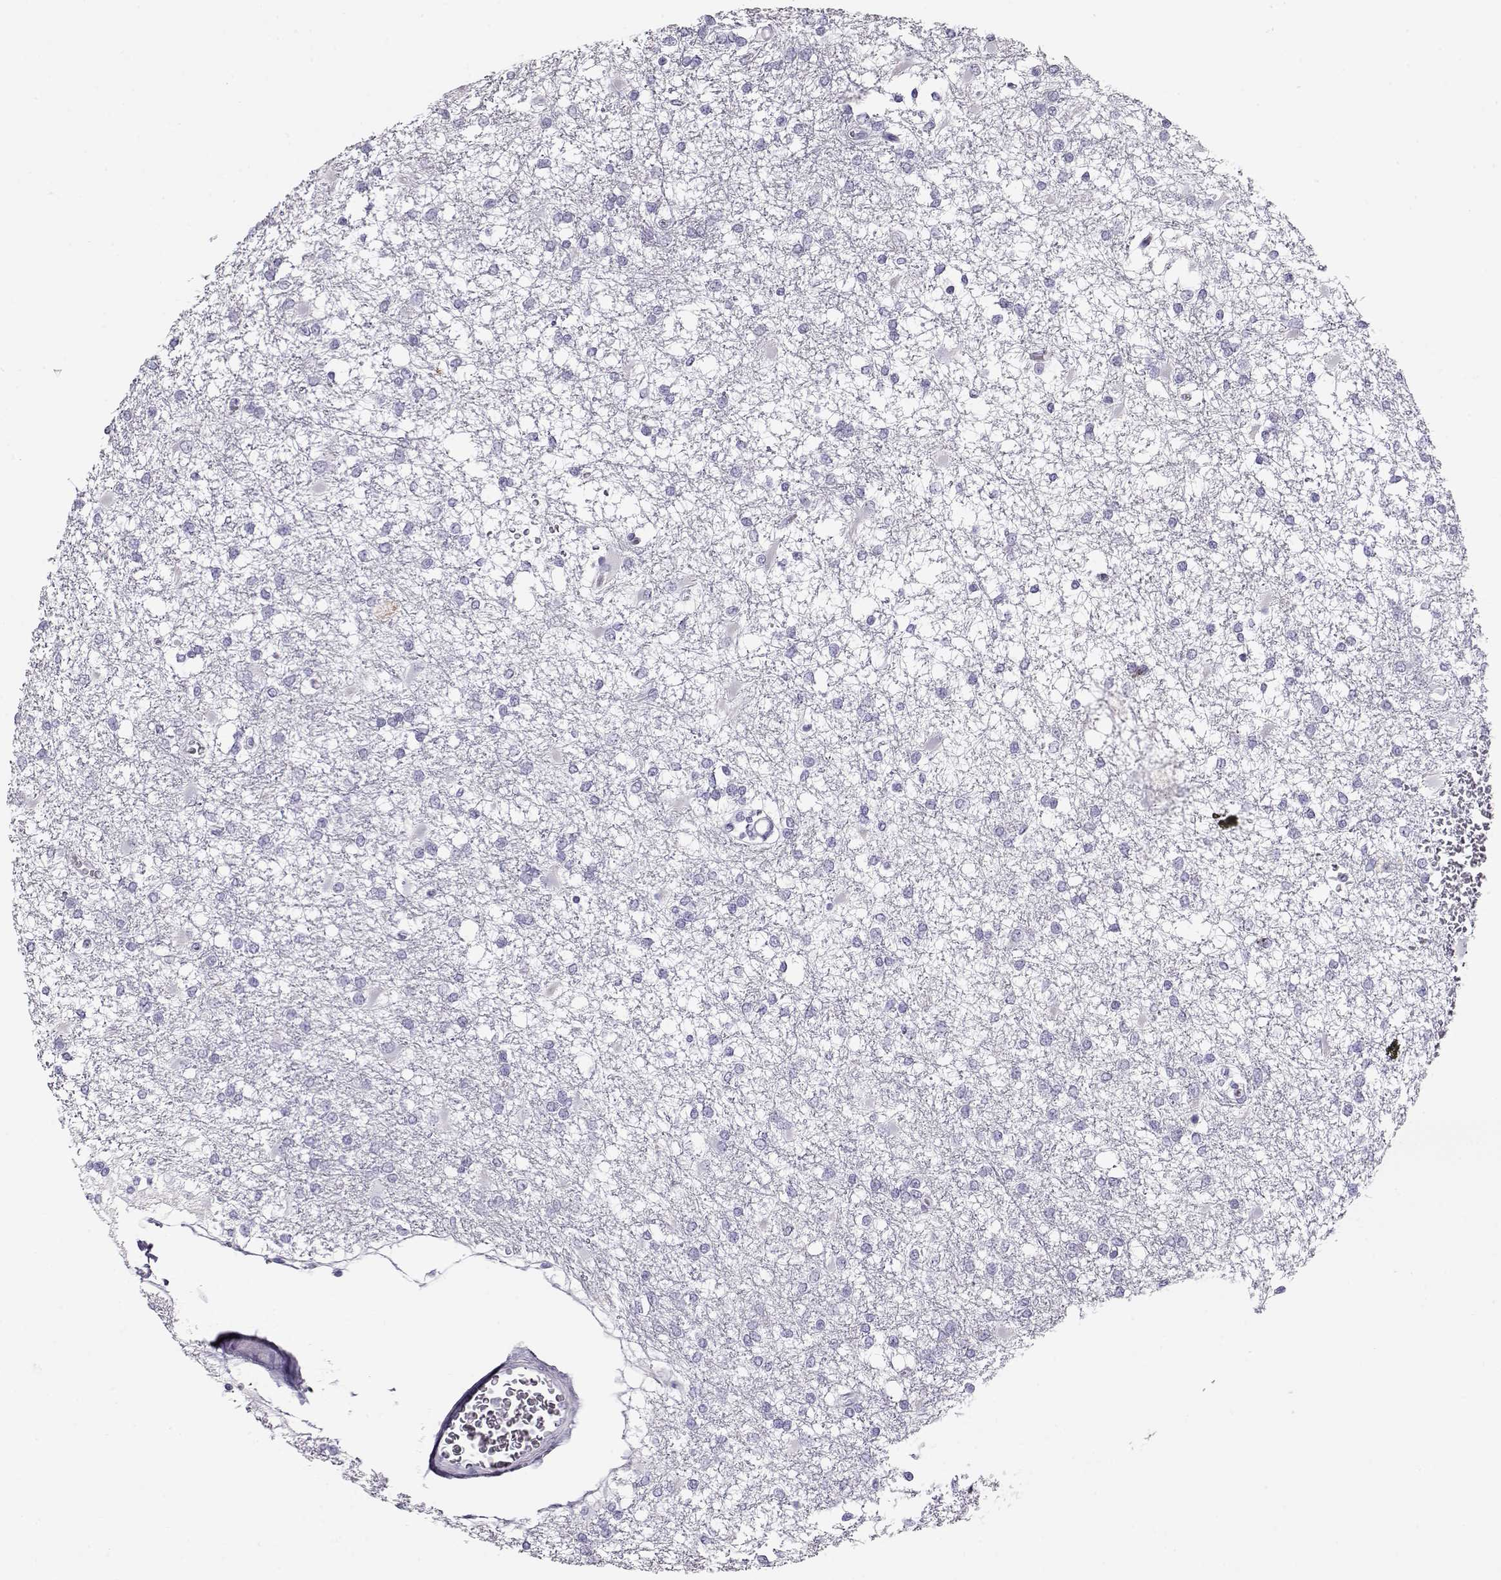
{"staining": {"intensity": "negative", "quantity": "none", "location": "none"}, "tissue": "glioma", "cell_type": "Tumor cells", "image_type": "cancer", "snomed": [{"axis": "morphology", "description": "Glioma, malignant, High grade"}, {"axis": "topography", "description": "Cerebral cortex"}], "caption": "An IHC histopathology image of malignant glioma (high-grade) is shown. There is no staining in tumor cells of malignant glioma (high-grade).", "gene": "ACTN2", "patient": {"sex": "male", "age": 79}}